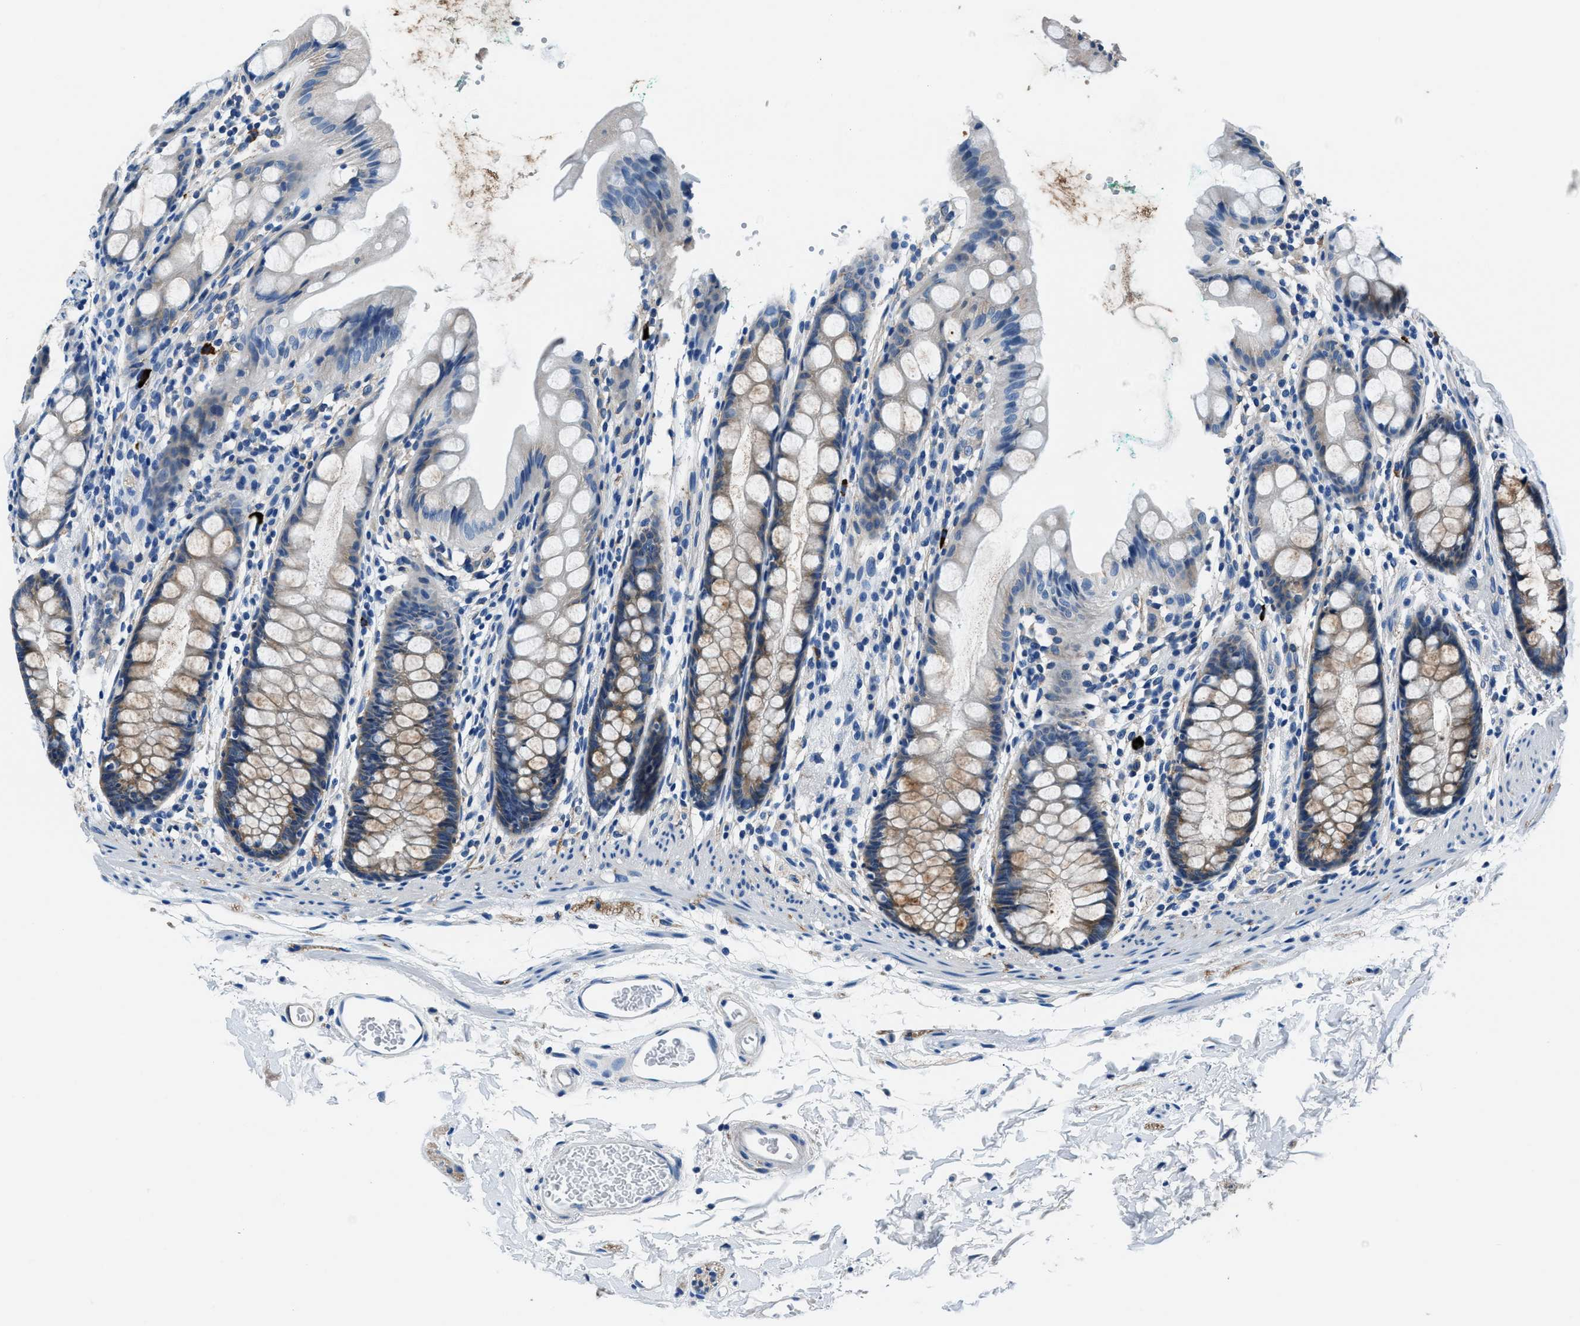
{"staining": {"intensity": "weak", "quantity": "<25%", "location": "cytoplasmic/membranous"}, "tissue": "rectum", "cell_type": "Glandular cells", "image_type": "normal", "snomed": [{"axis": "morphology", "description": "Normal tissue, NOS"}, {"axis": "topography", "description": "Rectum"}], "caption": "Immunohistochemistry of unremarkable rectum displays no positivity in glandular cells. The staining is performed using DAB brown chromogen with nuclei counter-stained in using hematoxylin.", "gene": "PRTFDC1", "patient": {"sex": "female", "age": 65}}